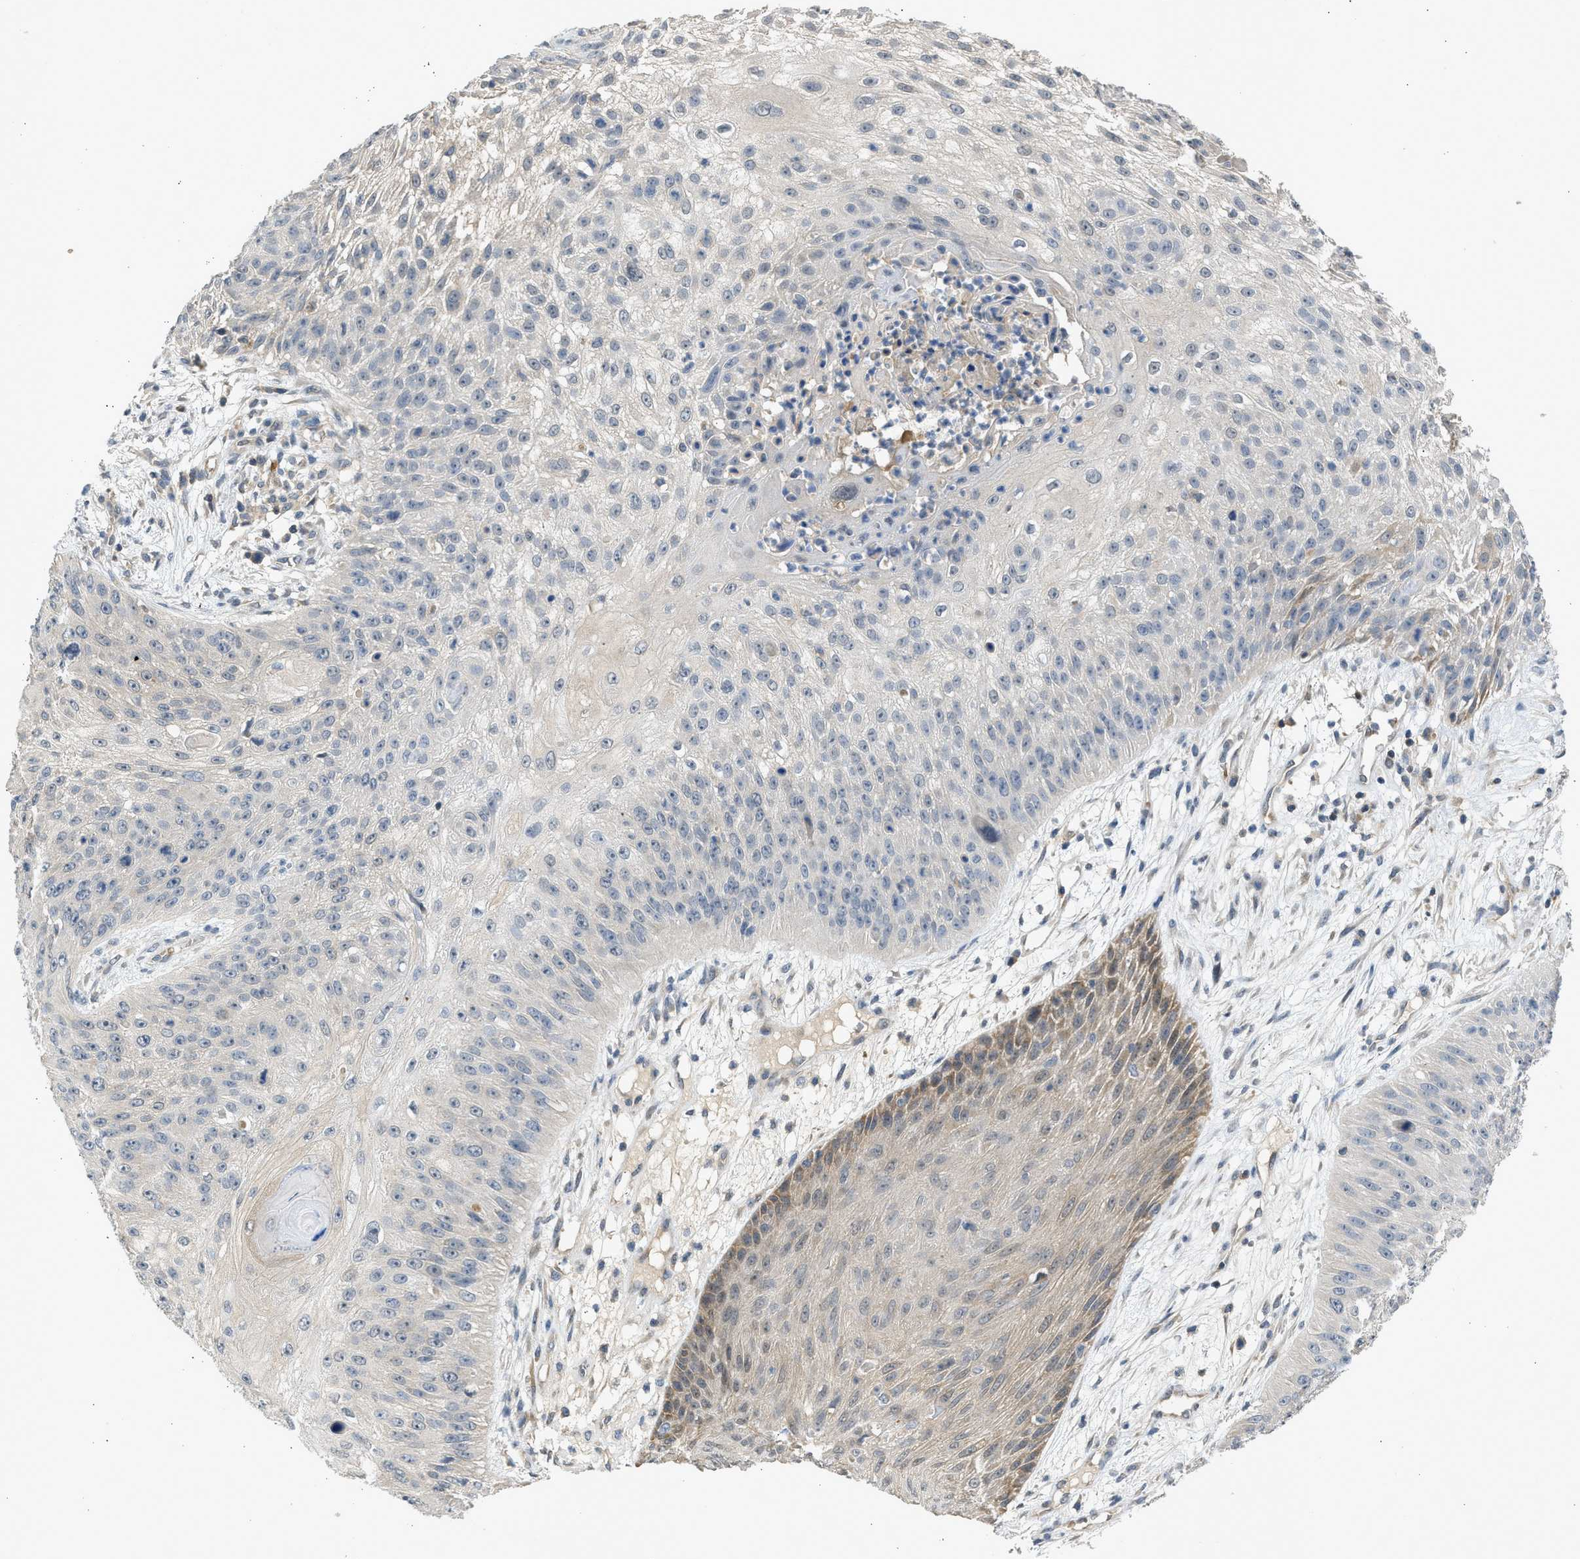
{"staining": {"intensity": "moderate", "quantity": "<25%", "location": "cytoplasmic/membranous"}, "tissue": "skin cancer", "cell_type": "Tumor cells", "image_type": "cancer", "snomed": [{"axis": "morphology", "description": "Squamous cell carcinoma, NOS"}, {"axis": "topography", "description": "Skin"}], "caption": "About <25% of tumor cells in human skin cancer (squamous cell carcinoma) reveal moderate cytoplasmic/membranous protein expression as visualized by brown immunohistochemical staining.", "gene": "MAPK7", "patient": {"sex": "female", "age": 80}}